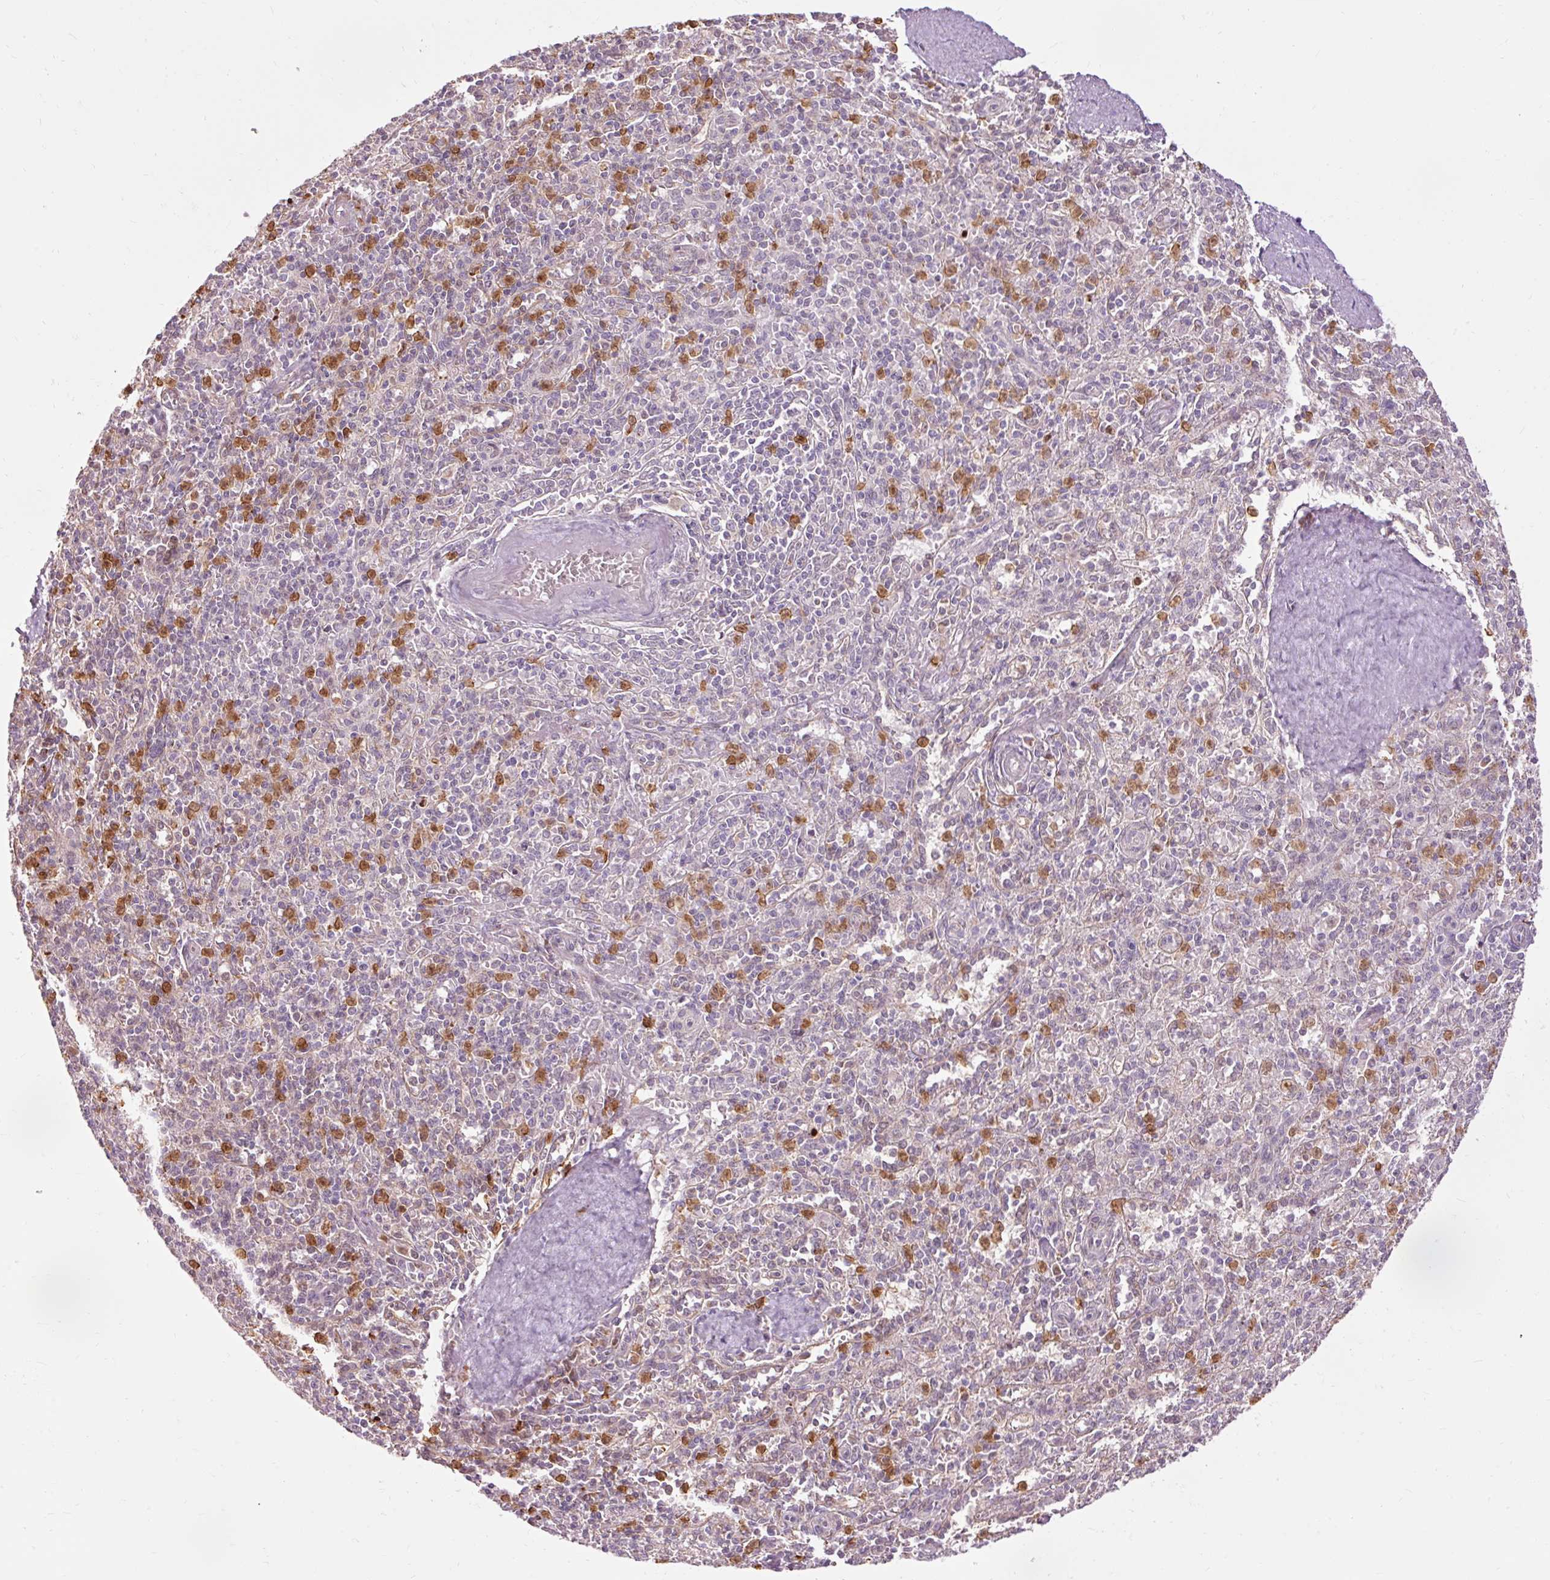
{"staining": {"intensity": "strong", "quantity": "25%-75%", "location": "cytoplasmic/membranous"}, "tissue": "spleen", "cell_type": "Cells in red pulp", "image_type": "normal", "snomed": [{"axis": "morphology", "description": "Normal tissue, NOS"}, {"axis": "topography", "description": "Spleen"}], "caption": "Brown immunohistochemical staining in unremarkable human spleen demonstrates strong cytoplasmic/membranous expression in approximately 25%-75% of cells in red pulp. The protein is shown in brown color, while the nuclei are stained blue.", "gene": "PRDX5", "patient": {"sex": "female", "age": 70}}